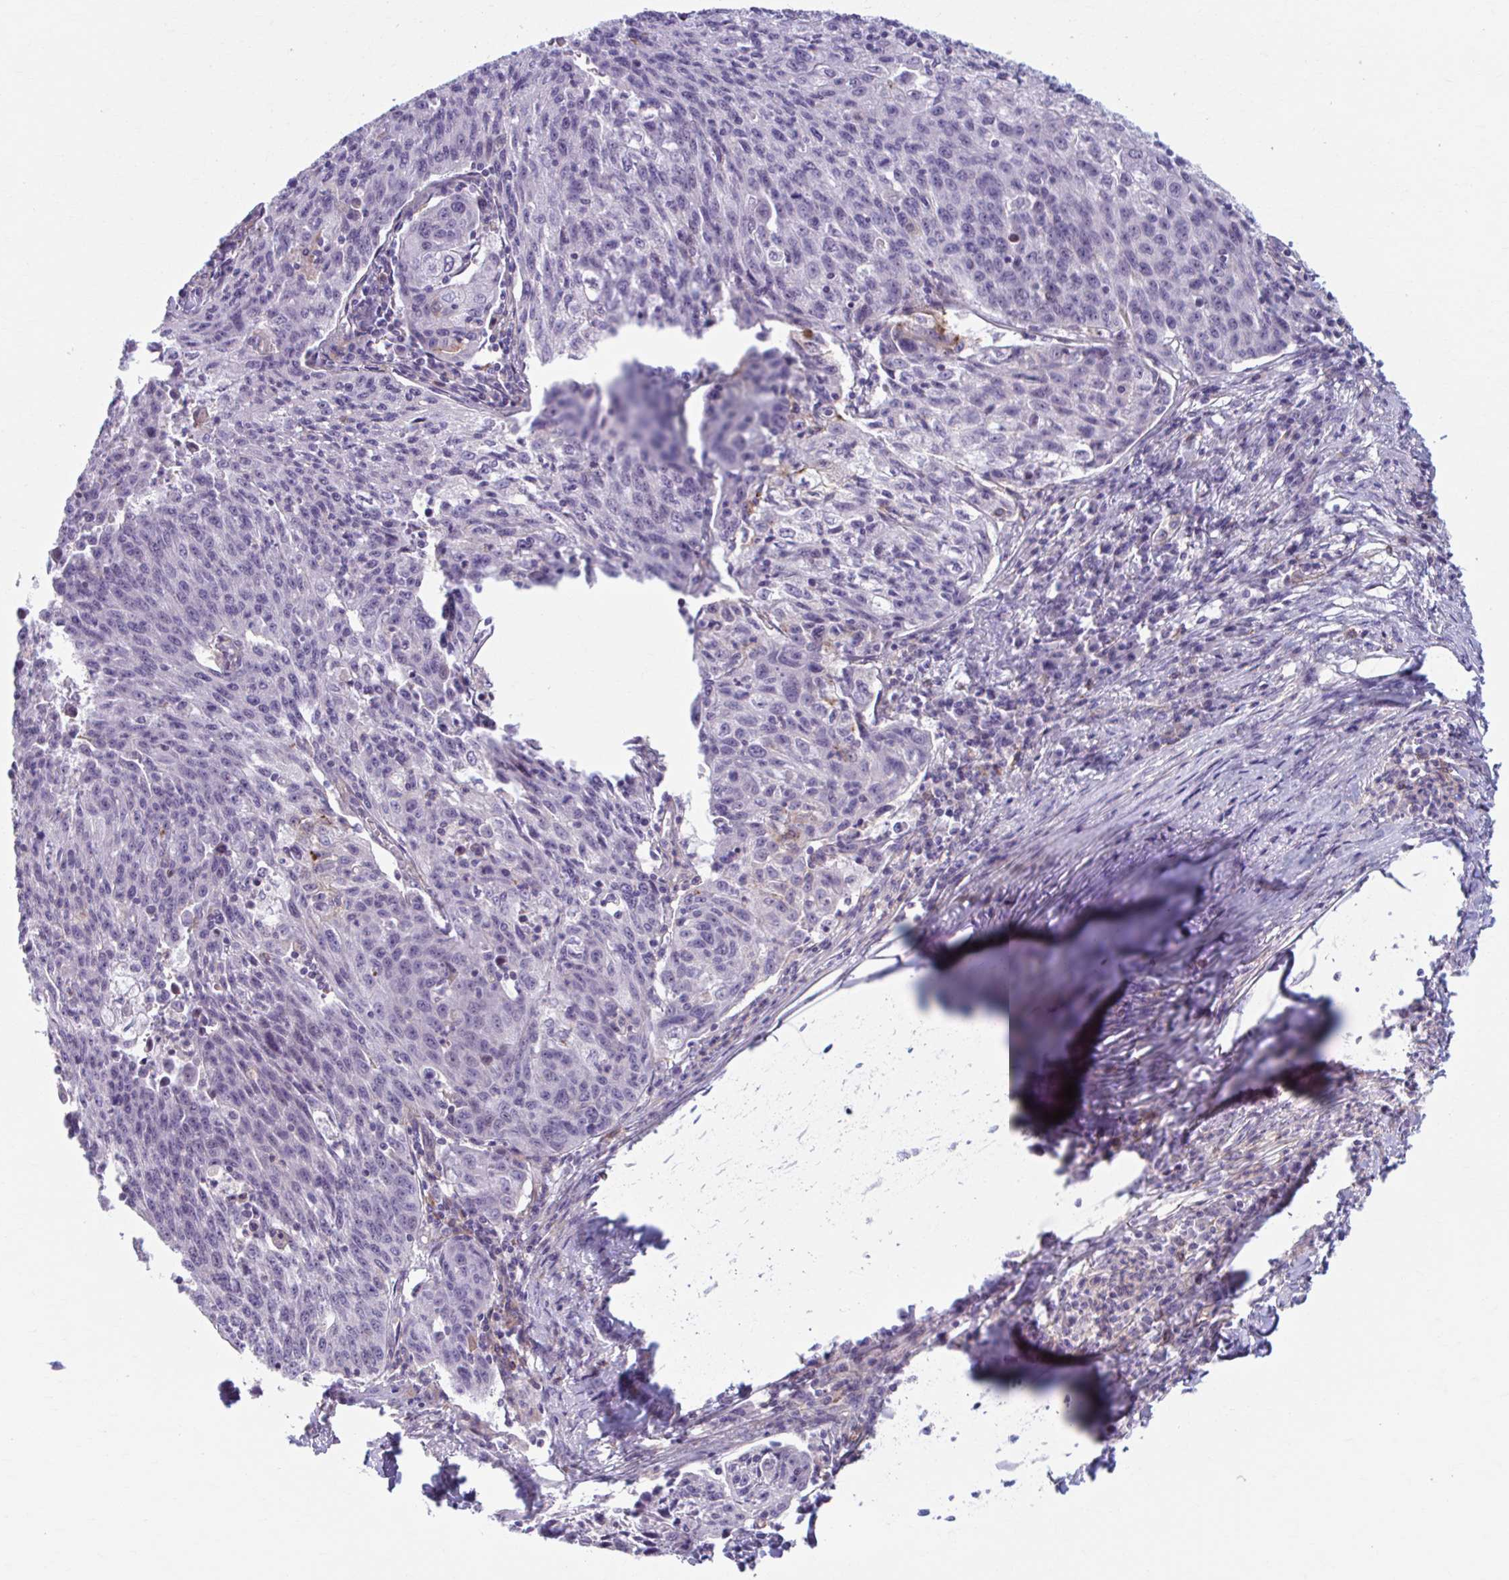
{"staining": {"intensity": "negative", "quantity": "none", "location": "none"}, "tissue": "lung cancer", "cell_type": "Tumor cells", "image_type": "cancer", "snomed": [{"axis": "morphology", "description": "Squamous cell carcinoma, NOS"}, {"axis": "morphology", "description": "Squamous cell carcinoma, metastatic, NOS"}, {"axis": "topography", "description": "Bronchus"}, {"axis": "topography", "description": "Lung"}], "caption": "Immunohistochemistry (IHC) histopathology image of neoplastic tissue: lung cancer stained with DAB reveals no significant protein expression in tumor cells.", "gene": "ADAT3", "patient": {"sex": "male", "age": 62}}